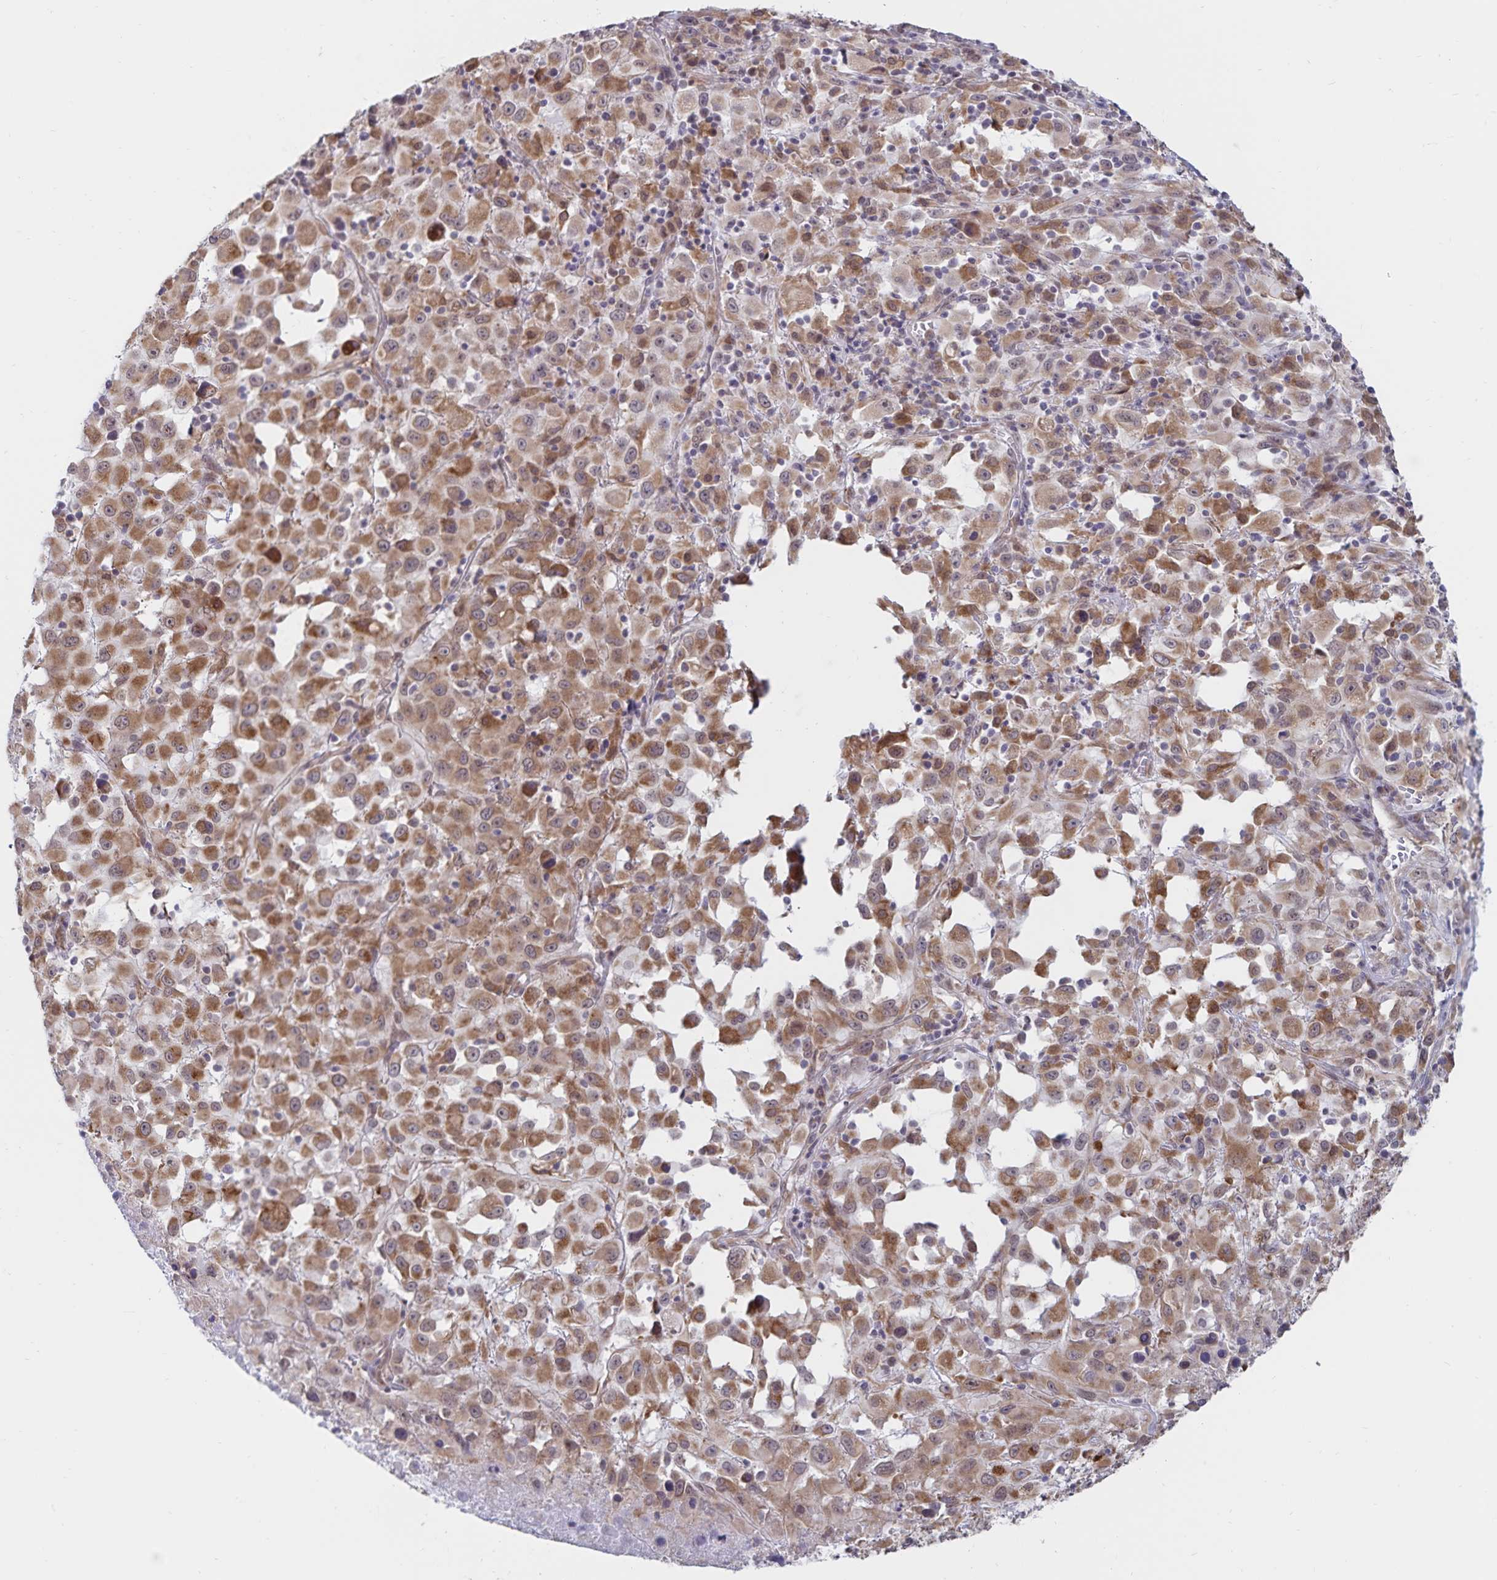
{"staining": {"intensity": "moderate", "quantity": ">75%", "location": "cytoplasmic/membranous"}, "tissue": "melanoma", "cell_type": "Tumor cells", "image_type": "cancer", "snomed": [{"axis": "morphology", "description": "Malignant melanoma, Metastatic site"}, {"axis": "topography", "description": "Soft tissue"}], "caption": "DAB (3,3'-diaminobenzidine) immunohistochemical staining of melanoma reveals moderate cytoplasmic/membranous protein expression in approximately >75% of tumor cells. Using DAB (brown) and hematoxylin (blue) stains, captured at high magnification using brightfield microscopy.", "gene": "ATP2A2", "patient": {"sex": "male", "age": 50}}